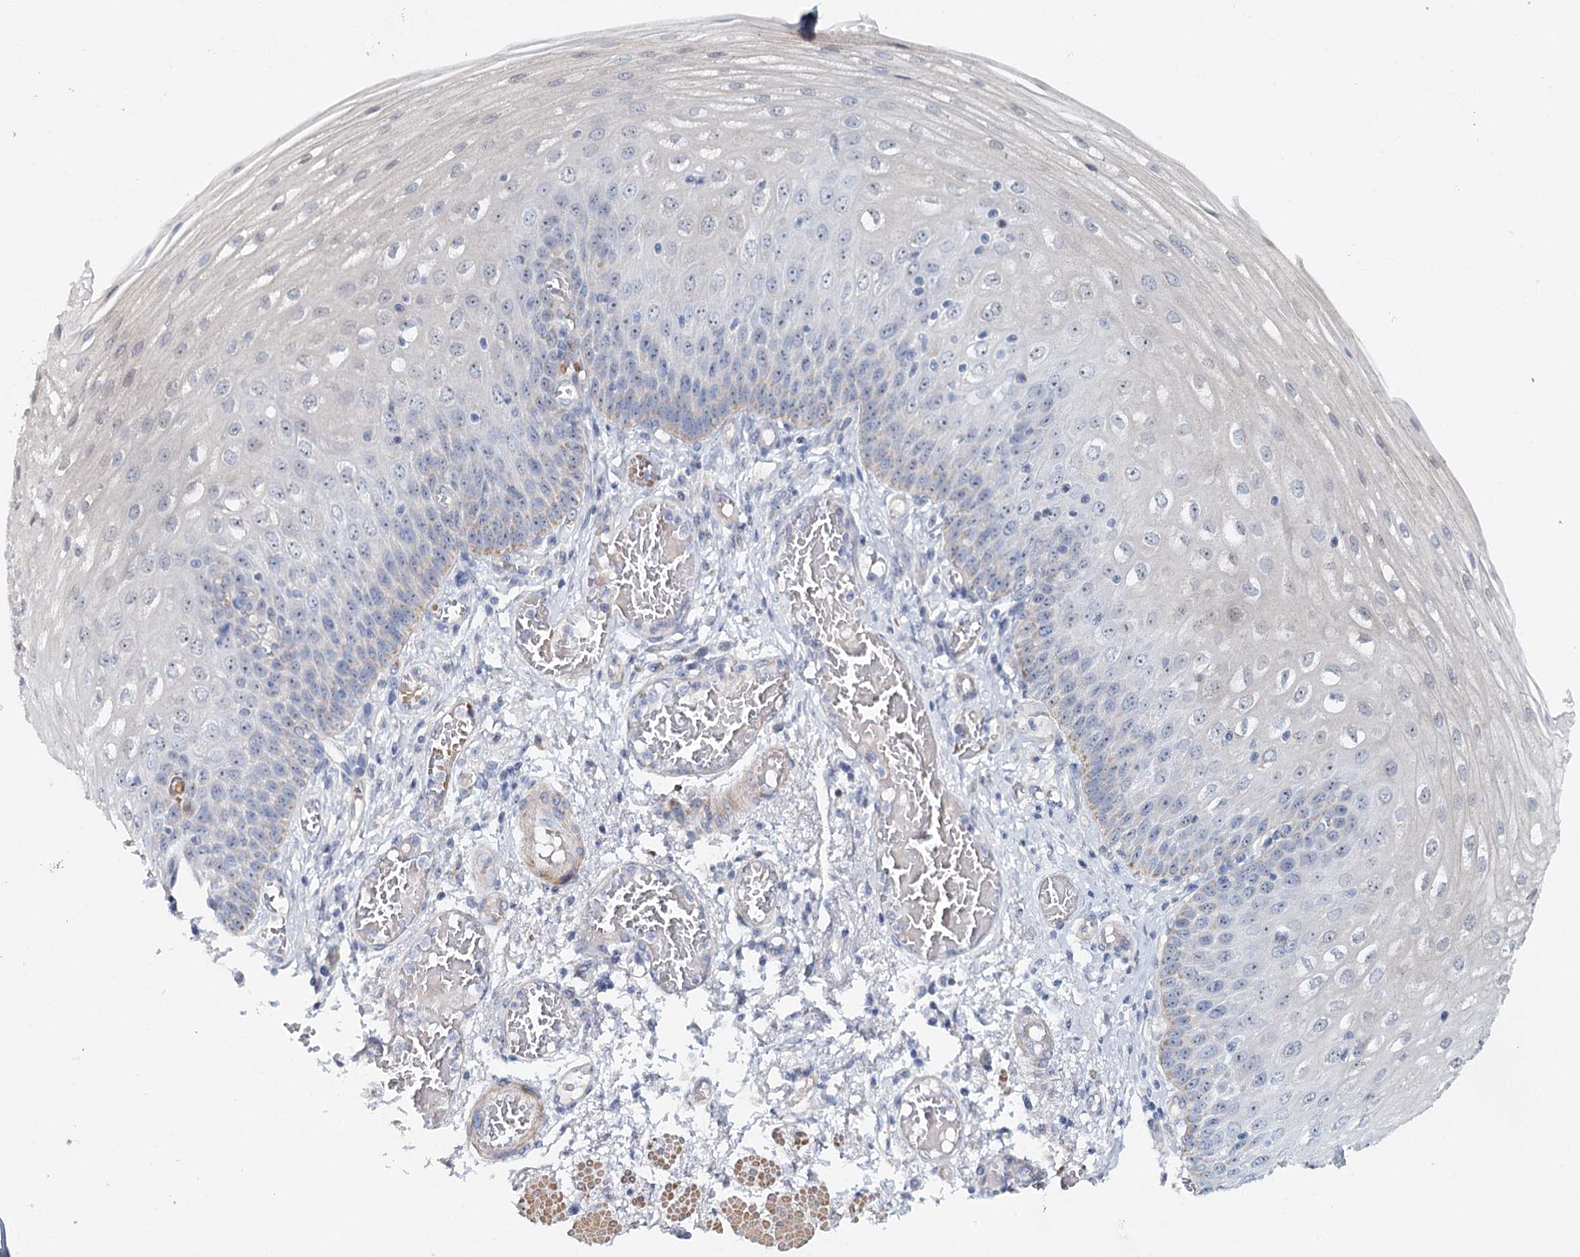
{"staining": {"intensity": "weak", "quantity": "<25%", "location": "cytoplasmic/membranous,nuclear"}, "tissue": "esophagus", "cell_type": "Squamous epithelial cells", "image_type": "normal", "snomed": [{"axis": "morphology", "description": "Normal tissue, NOS"}, {"axis": "topography", "description": "Esophagus"}], "caption": "The image shows no staining of squamous epithelial cells in unremarkable esophagus.", "gene": "RBM43", "patient": {"sex": "male", "age": 81}}